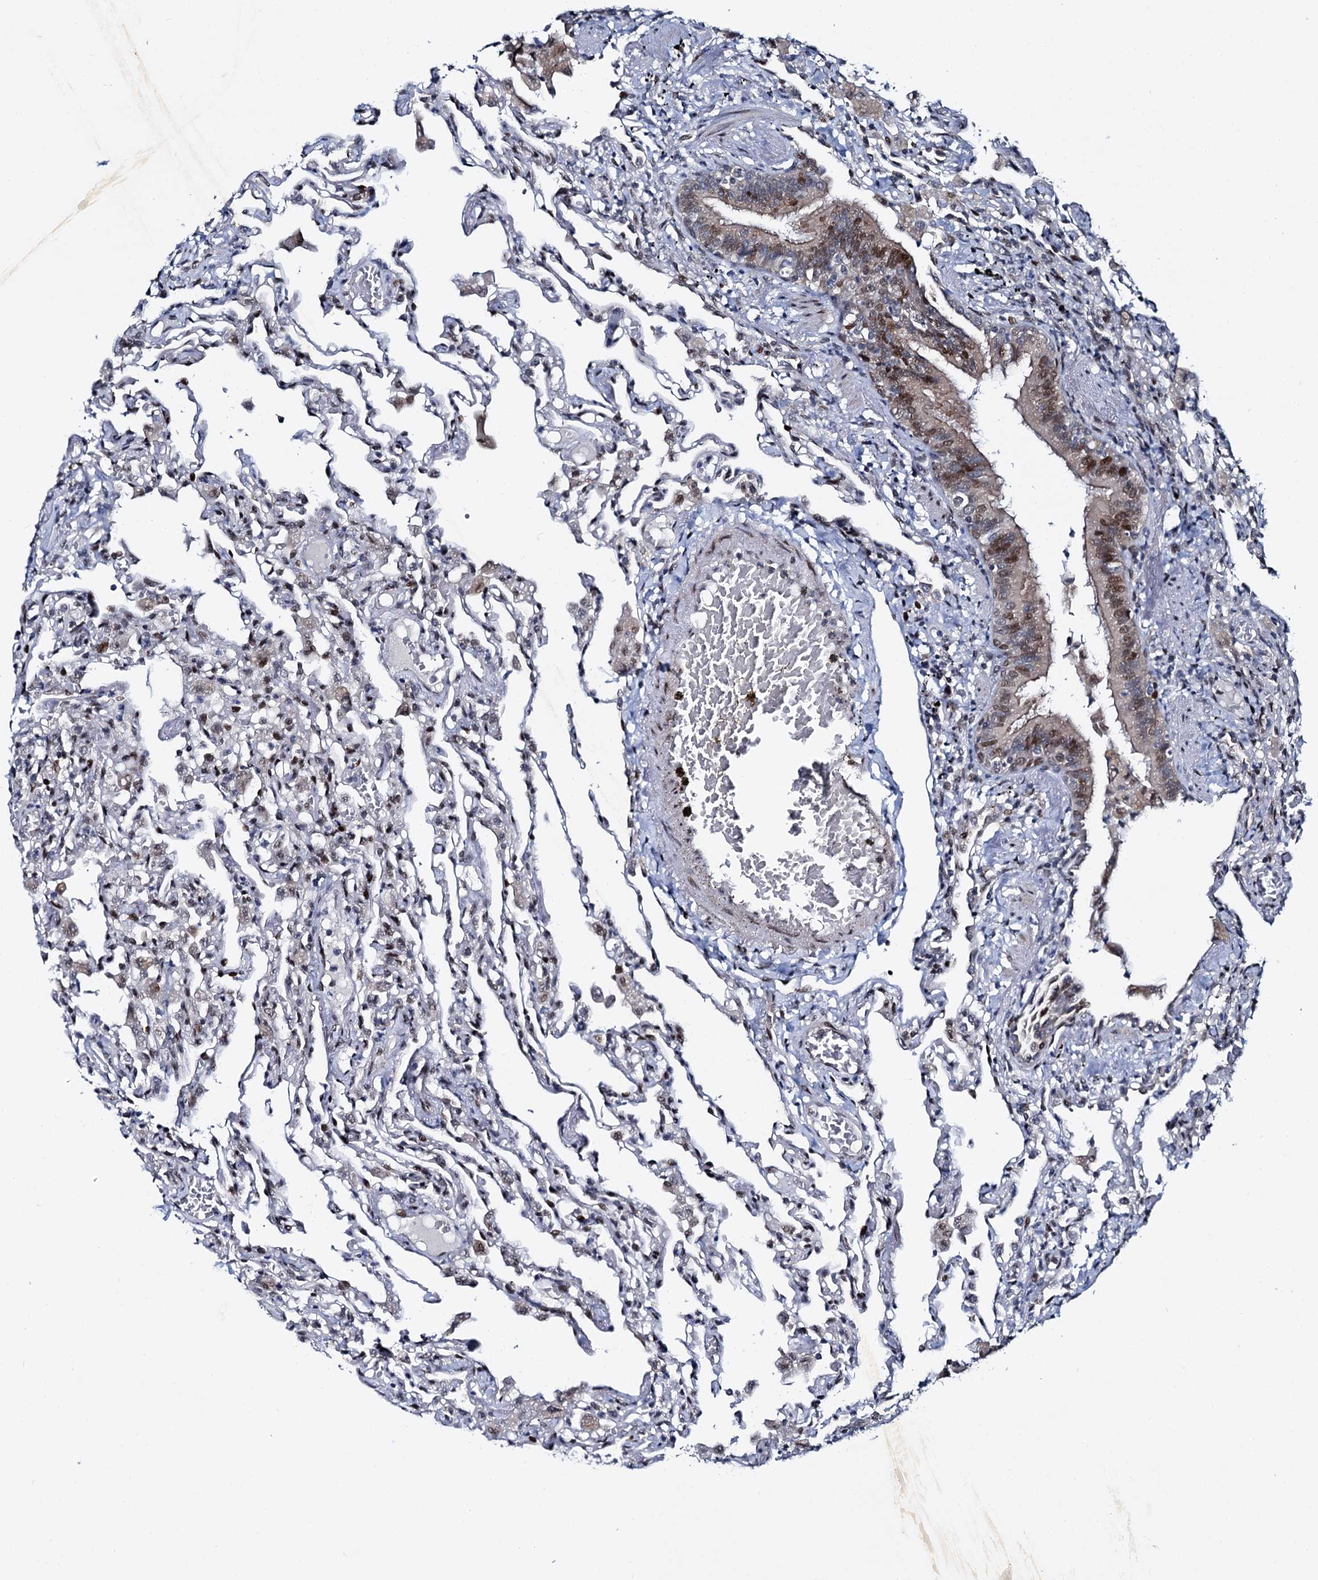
{"staining": {"intensity": "moderate", "quantity": "<25%", "location": "nuclear"}, "tissue": "lung", "cell_type": "Alveolar cells", "image_type": "normal", "snomed": [{"axis": "morphology", "description": "Normal tissue, NOS"}, {"axis": "topography", "description": "Bronchus"}, {"axis": "topography", "description": "Lung"}], "caption": "Immunohistochemistry (DAB) staining of benign human lung displays moderate nuclear protein expression in about <25% of alveolar cells. (IHC, brightfield microscopy, high magnification).", "gene": "RUFY2", "patient": {"sex": "female", "age": 49}}